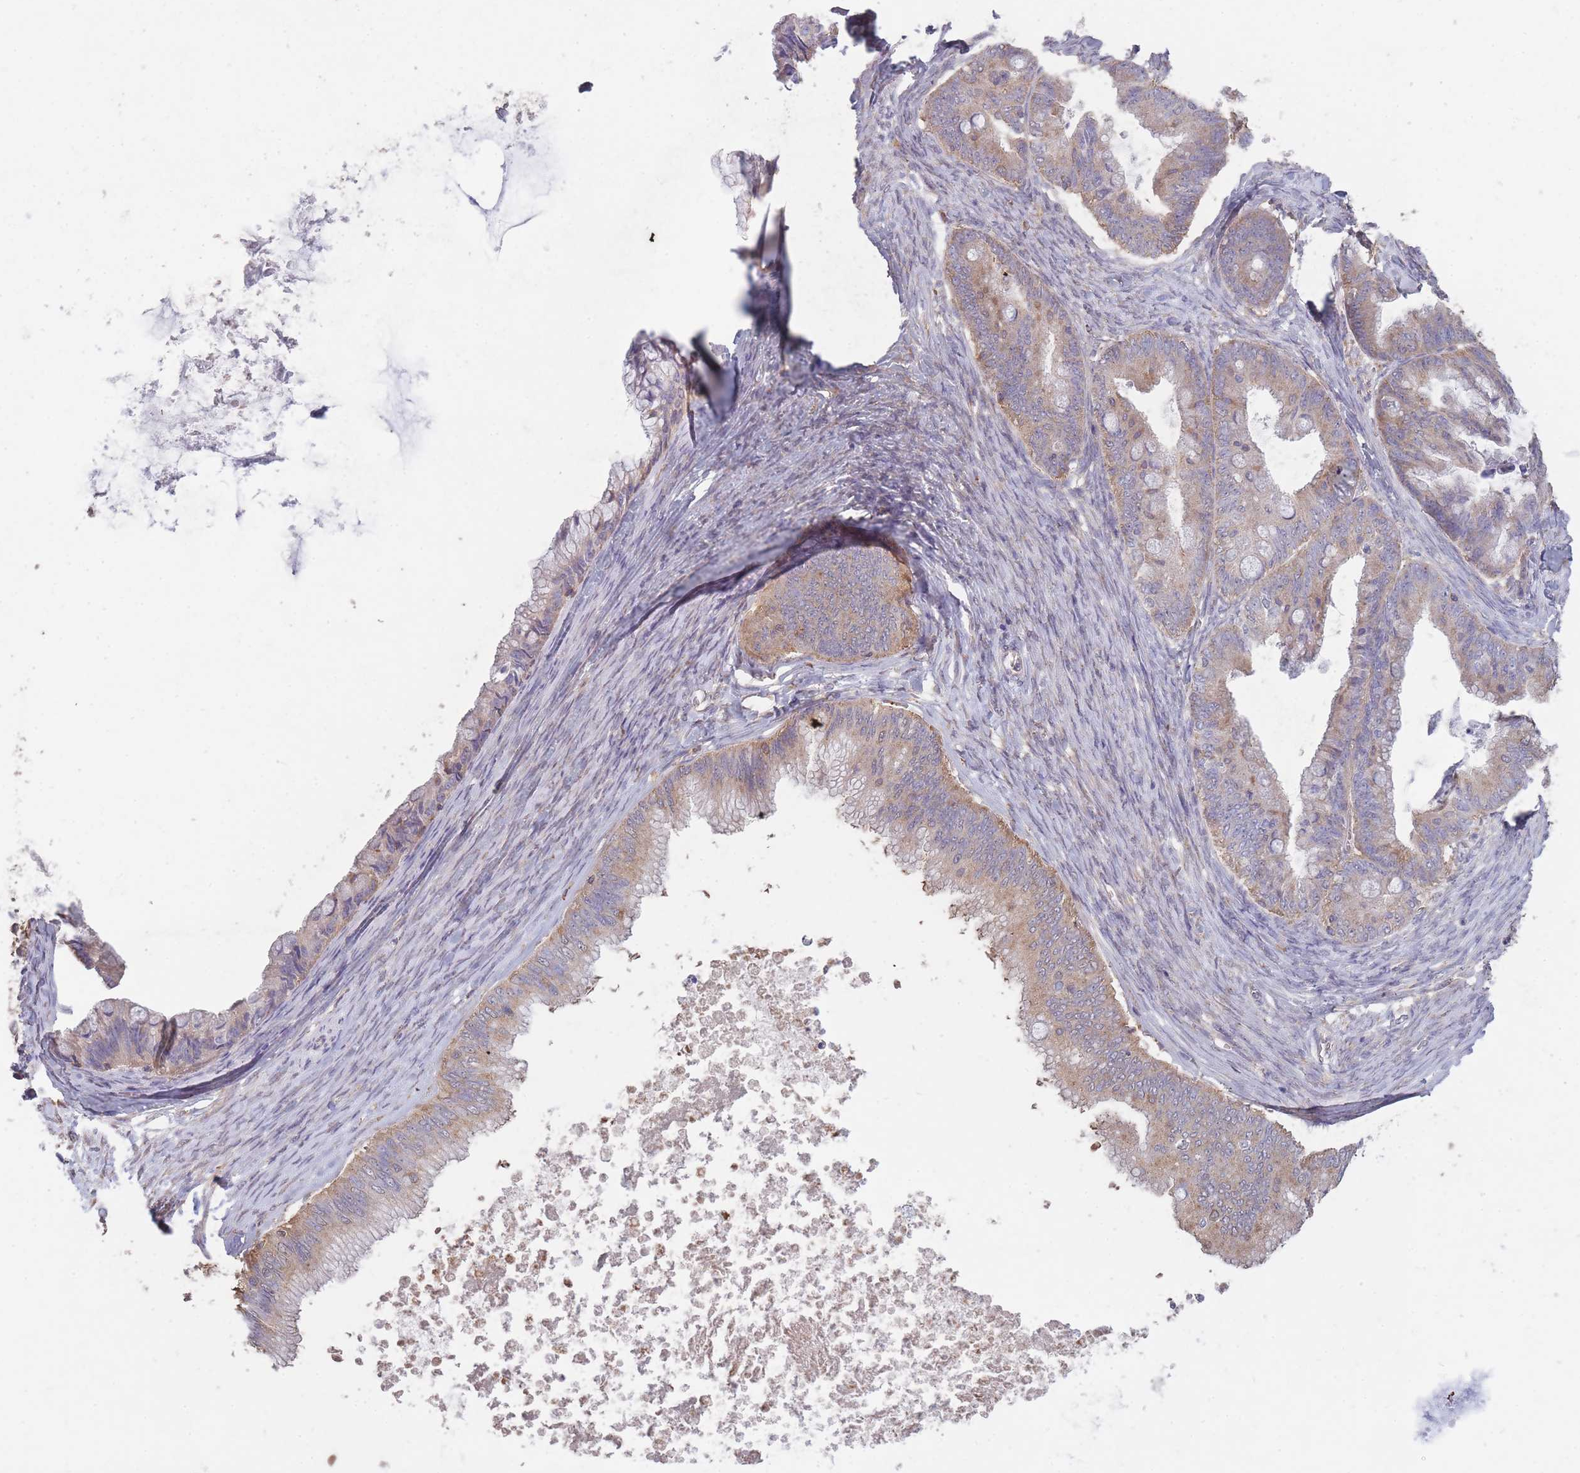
{"staining": {"intensity": "weak", "quantity": "25%-75%", "location": "cytoplasmic/membranous"}, "tissue": "ovarian cancer", "cell_type": "Tumor cells", "image_type": "cancer", "snomed": [{"axis": "morphology", "description": "Cystadenocarcinoma, mucinous, NOS"}, {"axis": "topography", "description": "Ovary"}], "caption": "The micrograph demonstrates immunohistochemical staining of ovarian cancer (mucinous cystadenocarcinoma). There is weak cytoplasmic/membranous staining is present in about 25%-75% of tumor cells.", "gene": "GMIP", "patient": {"sex": "female", "age": 35}}